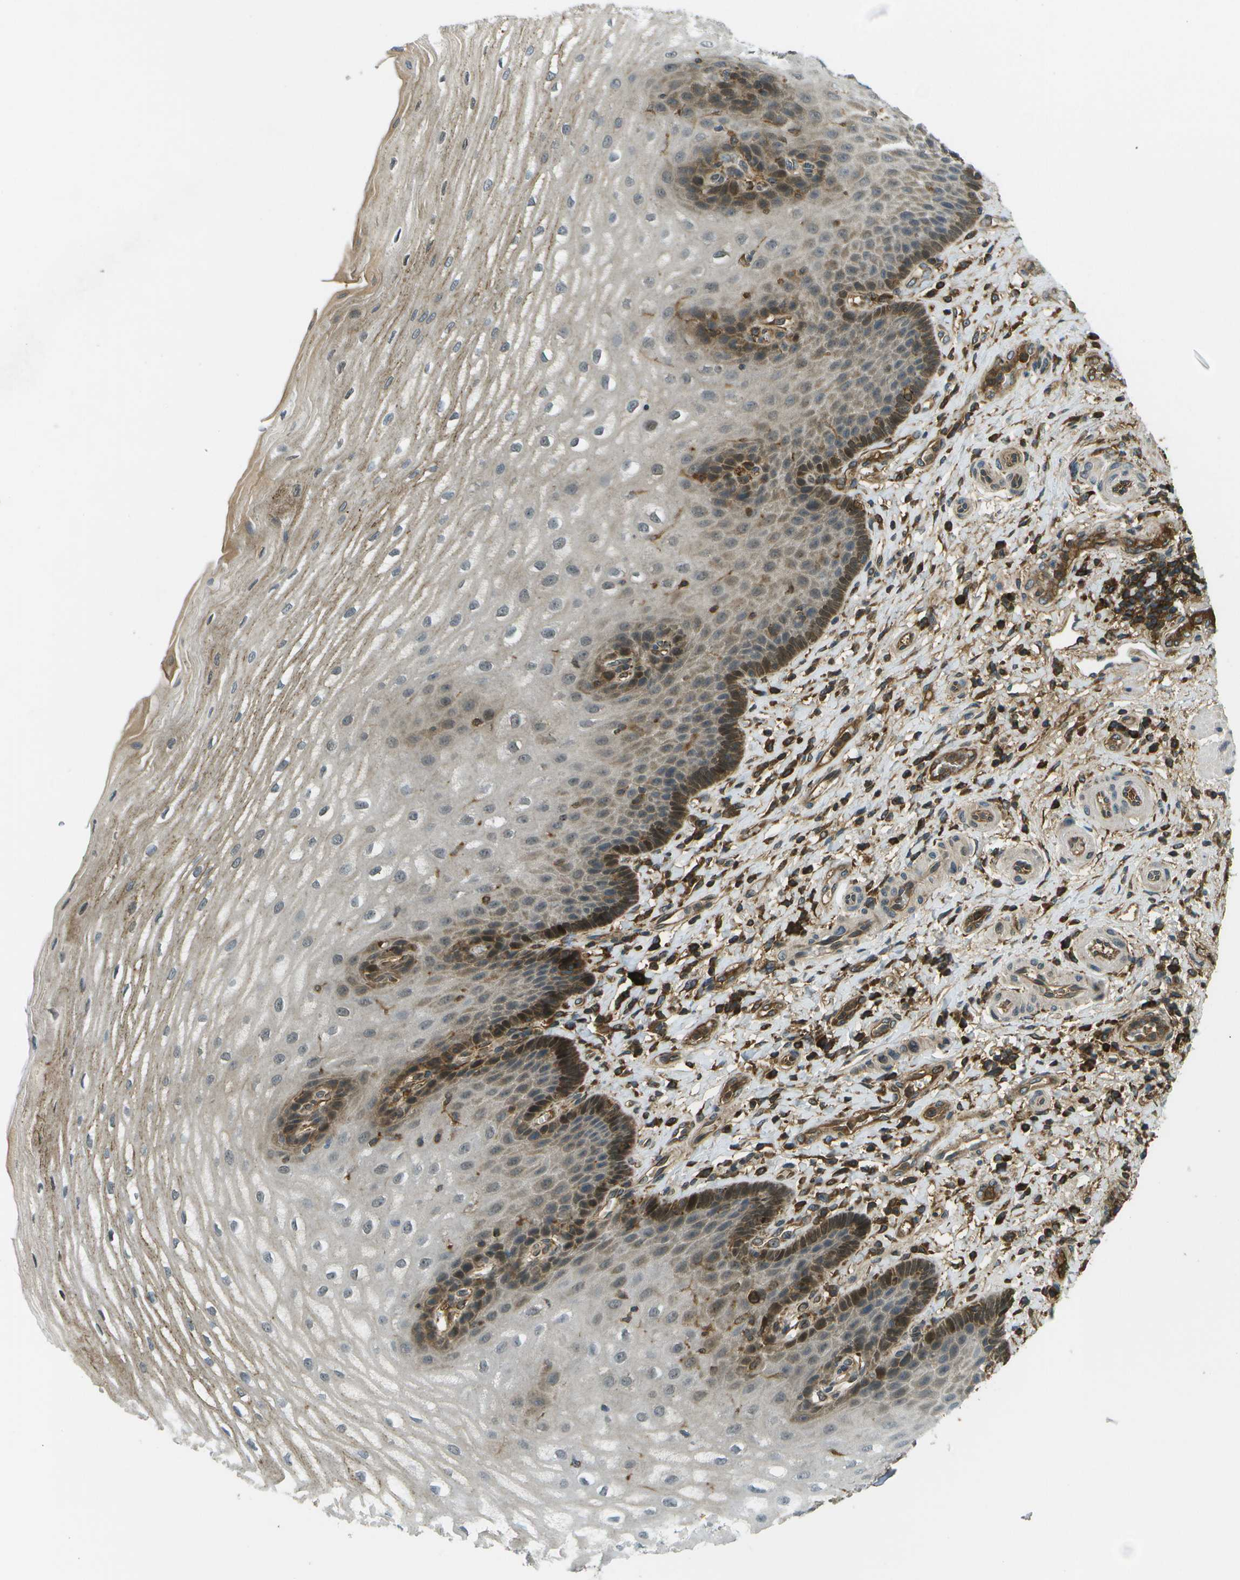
{"staining": {"intensity": "moderate", "quantity": "25%-75%", "location": "cytoplasmic/membranous"}, "tissue": "esophagus", "cell_type": "Squamous epithelial cells", "image_type": "normal", "snomed": [{"axis": "morphology", "description": "Normal tissue, NOS"}, {"axis": "topography", "description": "Esophagus"}], "caption": "An immunohistochemistry (IHC) image of benign tissue is shown. Protein staining in brown shows moderate cytoplasmic/membranous positivity in esophagus within squamous epithelial cells.", "gene": "USP30", "patient": {"sex": "male", "age": 54}}